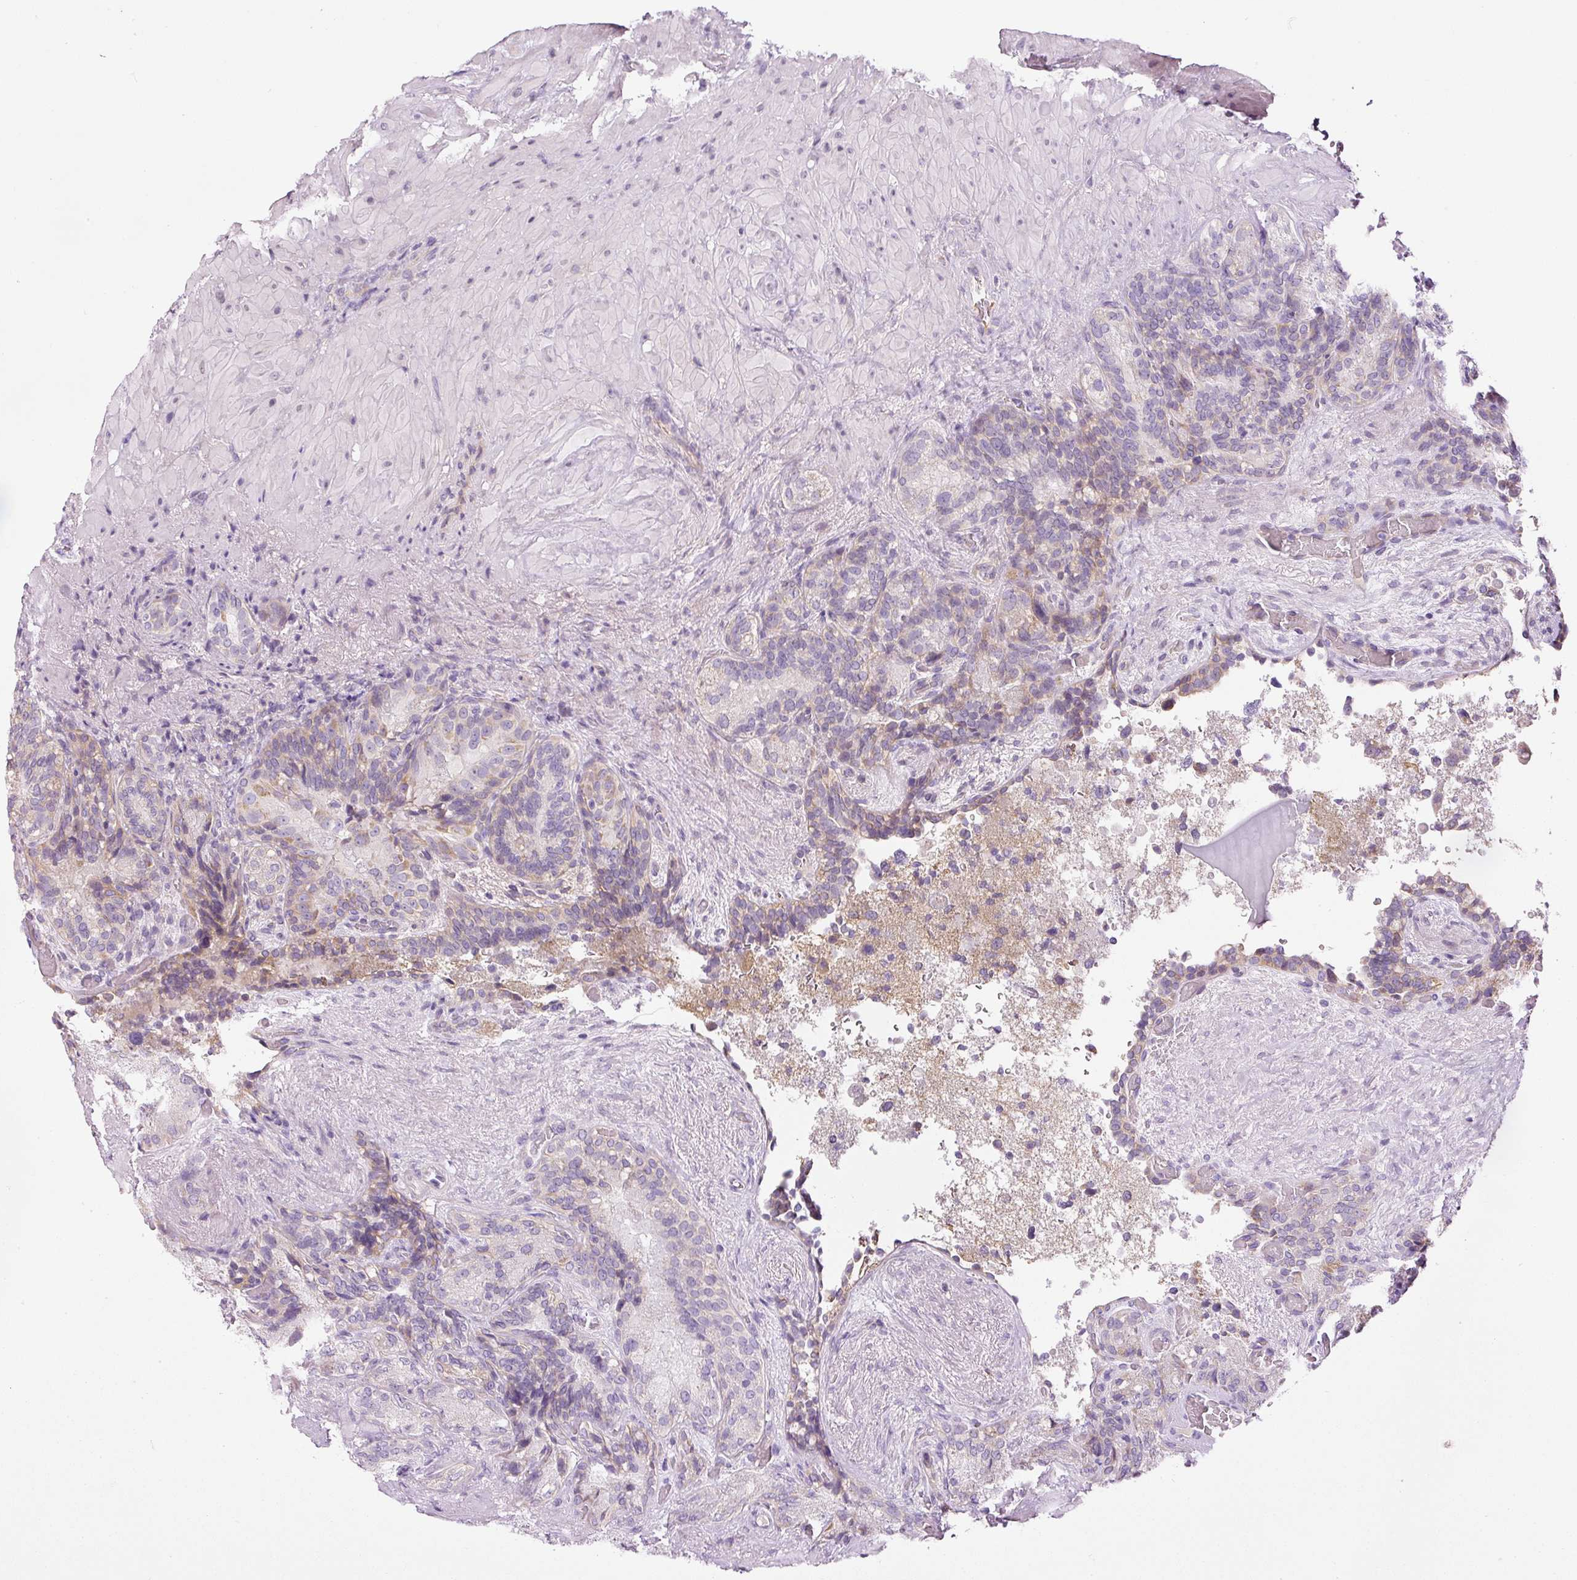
{"staining": {"intensity": "weak", "quantity": "25%-75%", "location": "cytoplasmic/membranous"}, "tissue": "seminal vesicle", "cell_type": "Glandular cells", "image_type": "normal", "snomed": [{"axis": "morphology", "description": "Normal tissue, NOS"}, {"axis": "topography", "description": "Seminal veicle"}], "caption": "This is a micrograph of IHC staining of unremarkable seminal vesicle, which shows weak positivity in the cytoplasmic/membranous of glandular cells.", "gene": "KPNA5", "patient": {"sex": "male", "age": 69}}